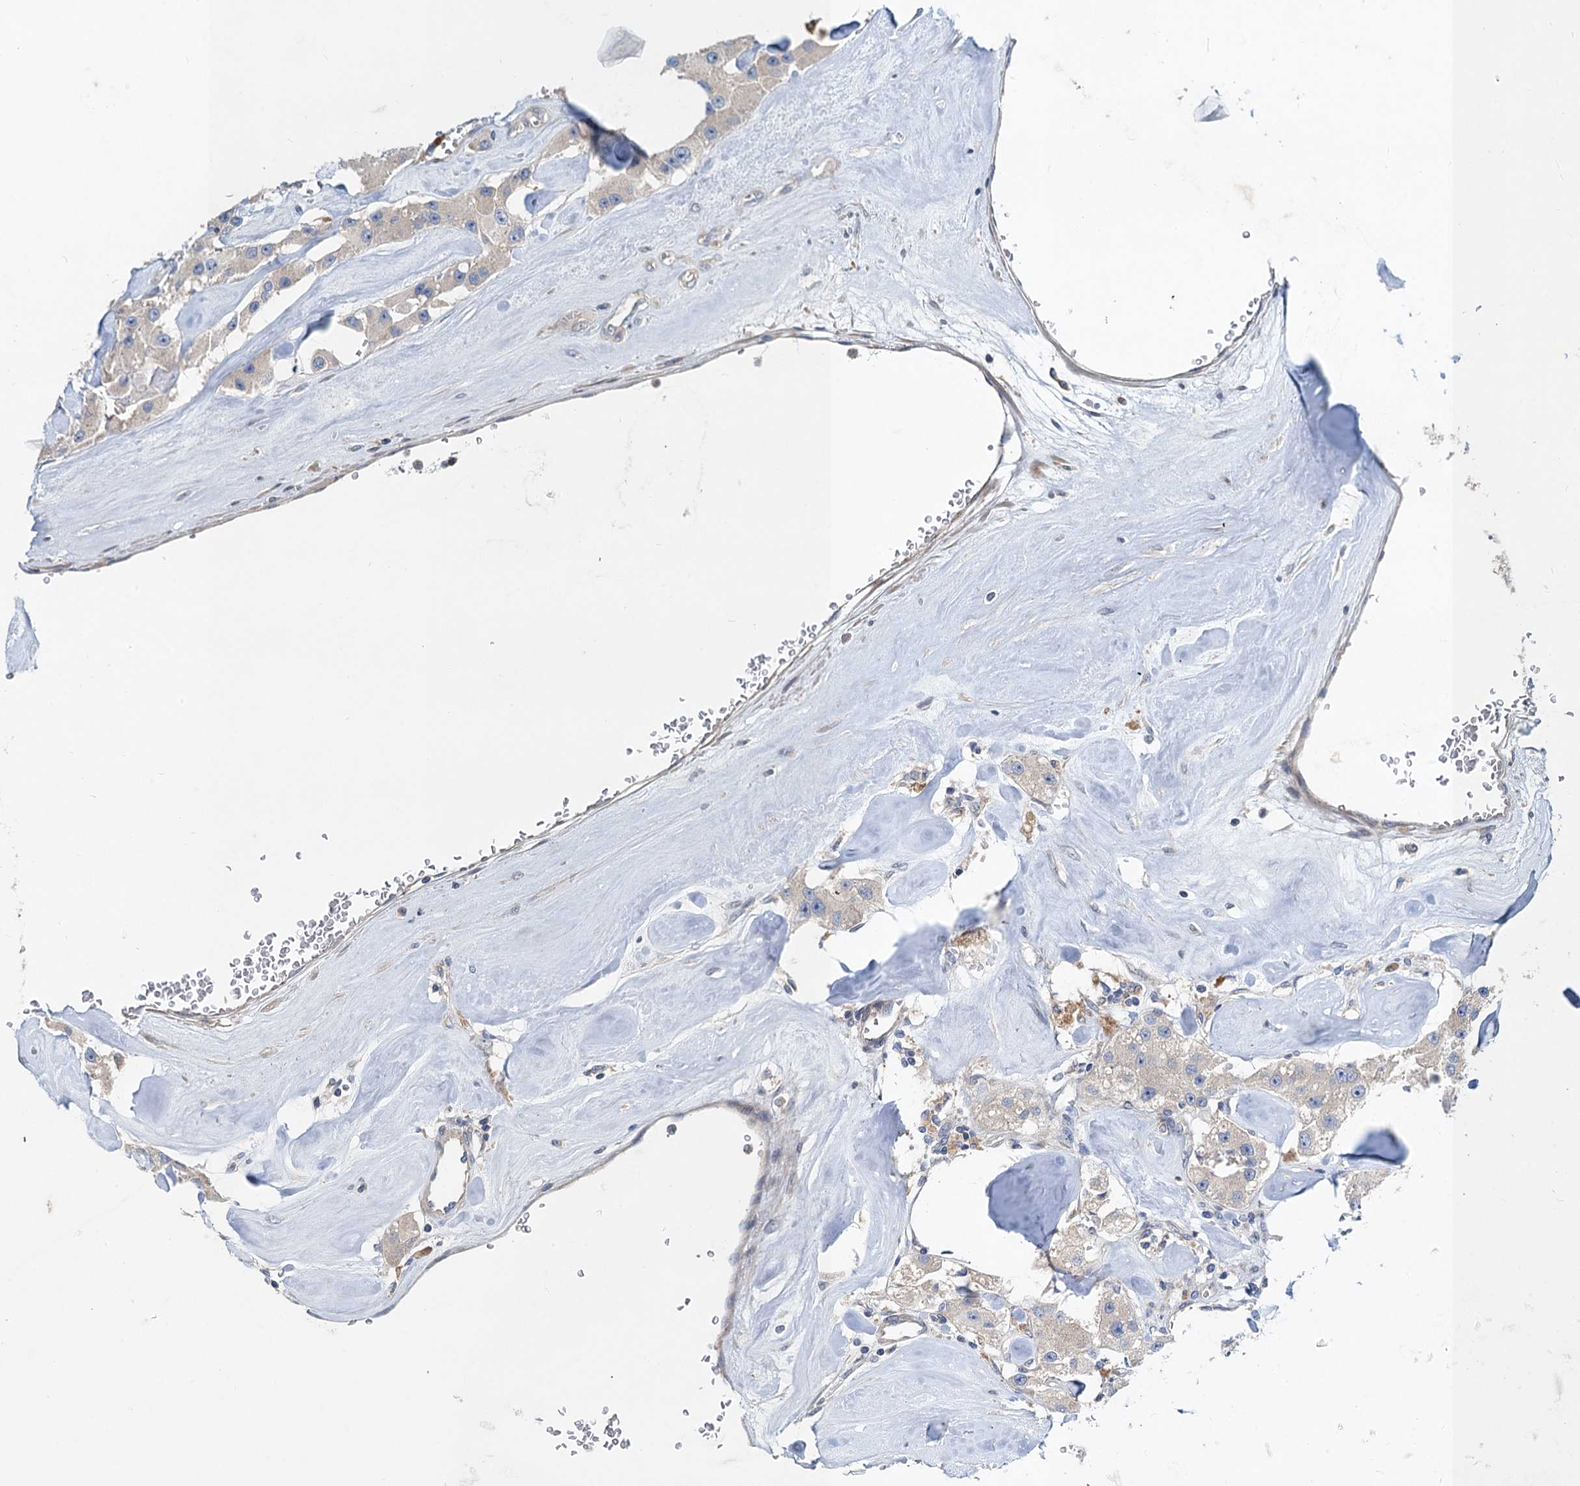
{"staining": {"intensity": "negative", "quantity": "none", "location": "none"}, "tissue": "carcinoid", "cell_type": "Tumor cells", "image_type": "cancer", "snomed": [{"axis": "morphology", "description": "Carcinoid, malignant, NOS"}, {"axis": "topography", "description": "Pancreas"}], "caption": "A histopathology image of human carcinoid is negative for staining in tumor cells.", "gene": "SNAP29", "patient": {"sex": "male", "age": 41}}